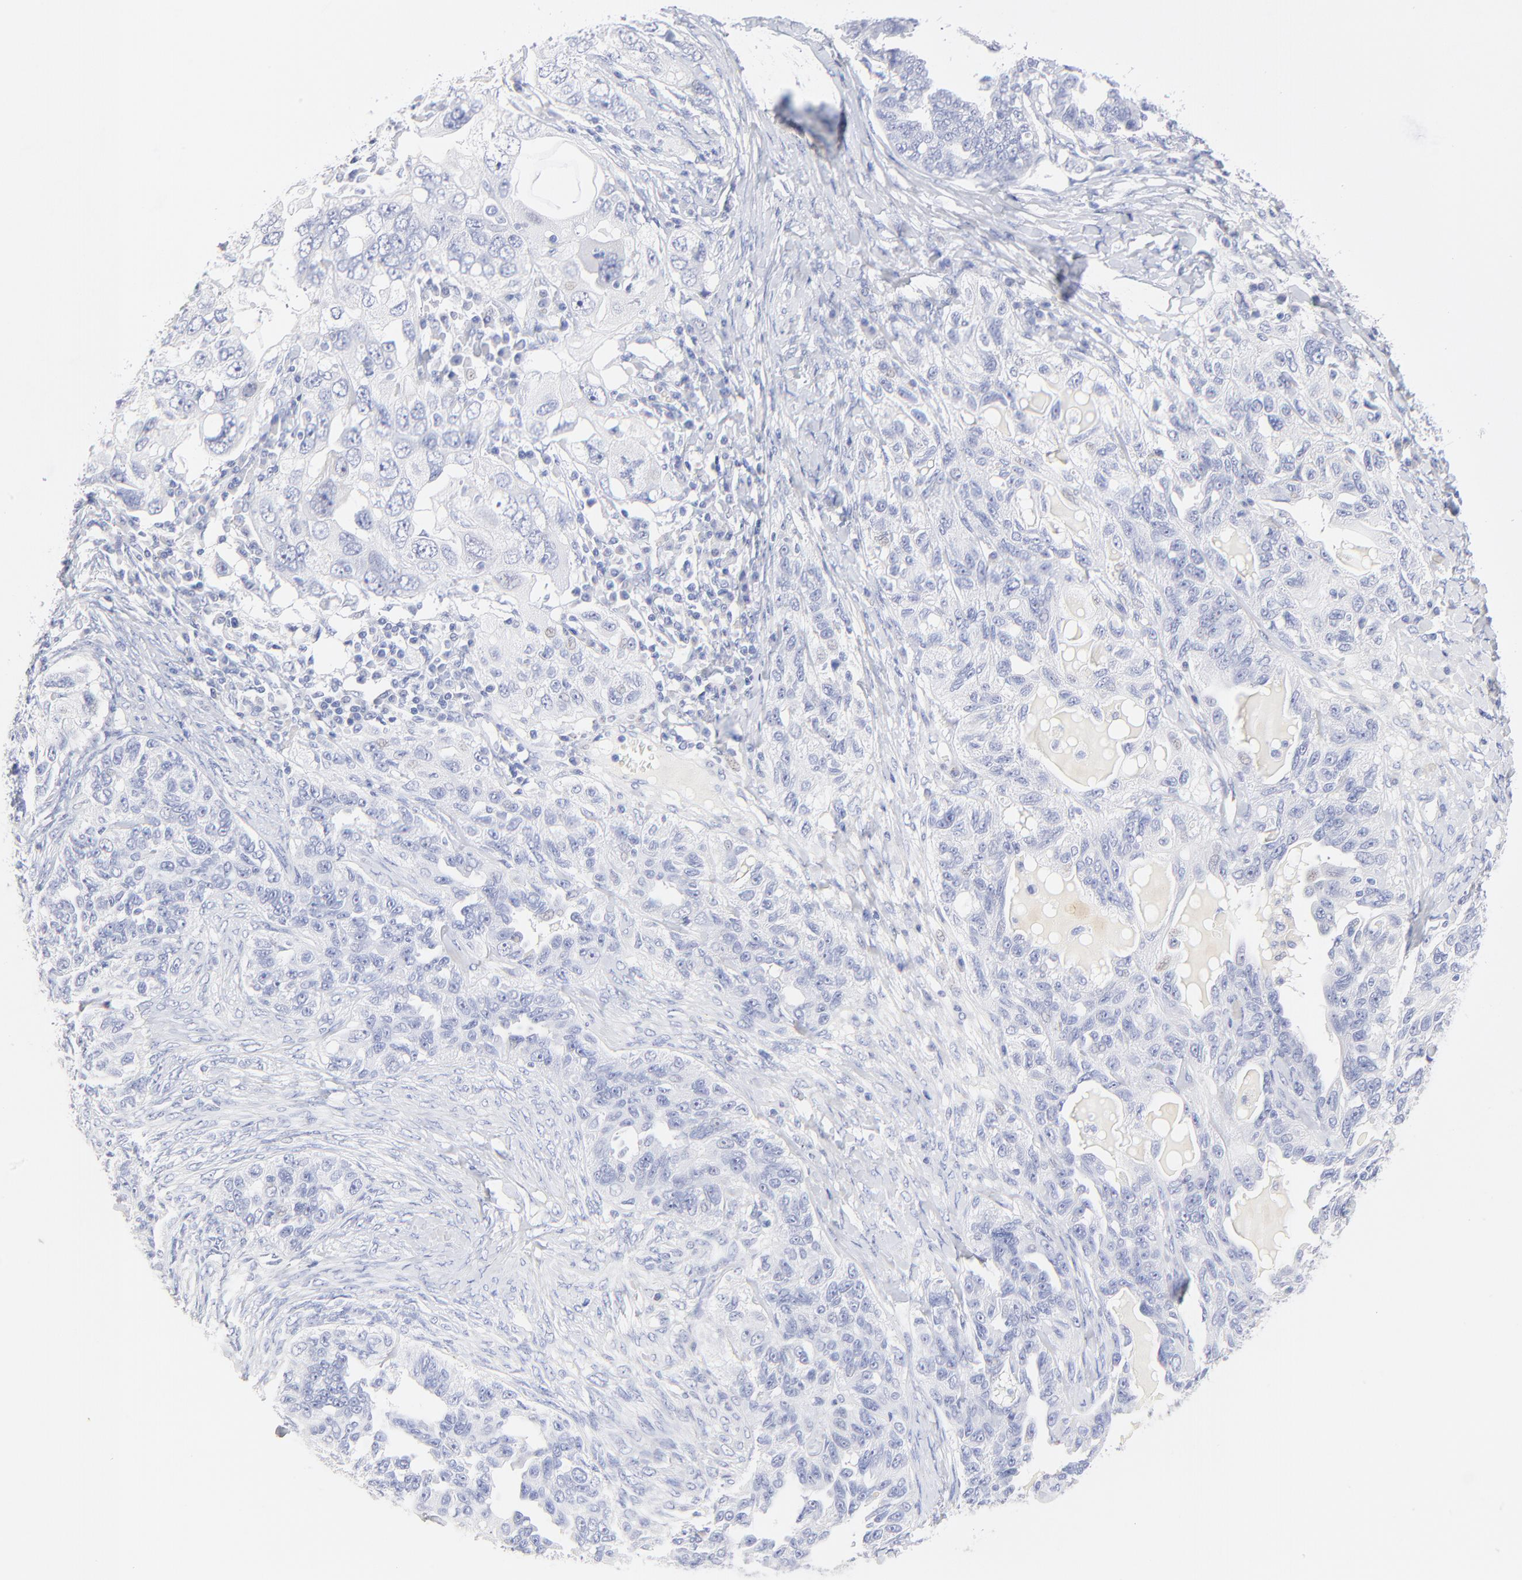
{"staining": {"intensity": "negative", "quantity": "none", "location": "none"}, "tissue": "ovarian cancer", "cell_type": "Tumor cells", "image_type": "cancer", "snomed": [{"axis": "morphology", "description": "Cystadenocarcinoma, serous, NOS"}, {"axis": "topography", "description": "Ovary"}], "caption": "Immunohistochemical staining of ovarian serous cystadenocarcinoma shows no significant staining in tumor cells.", "gene": "SULT4A1", "patient": {"sex": "female", "age": 82}}